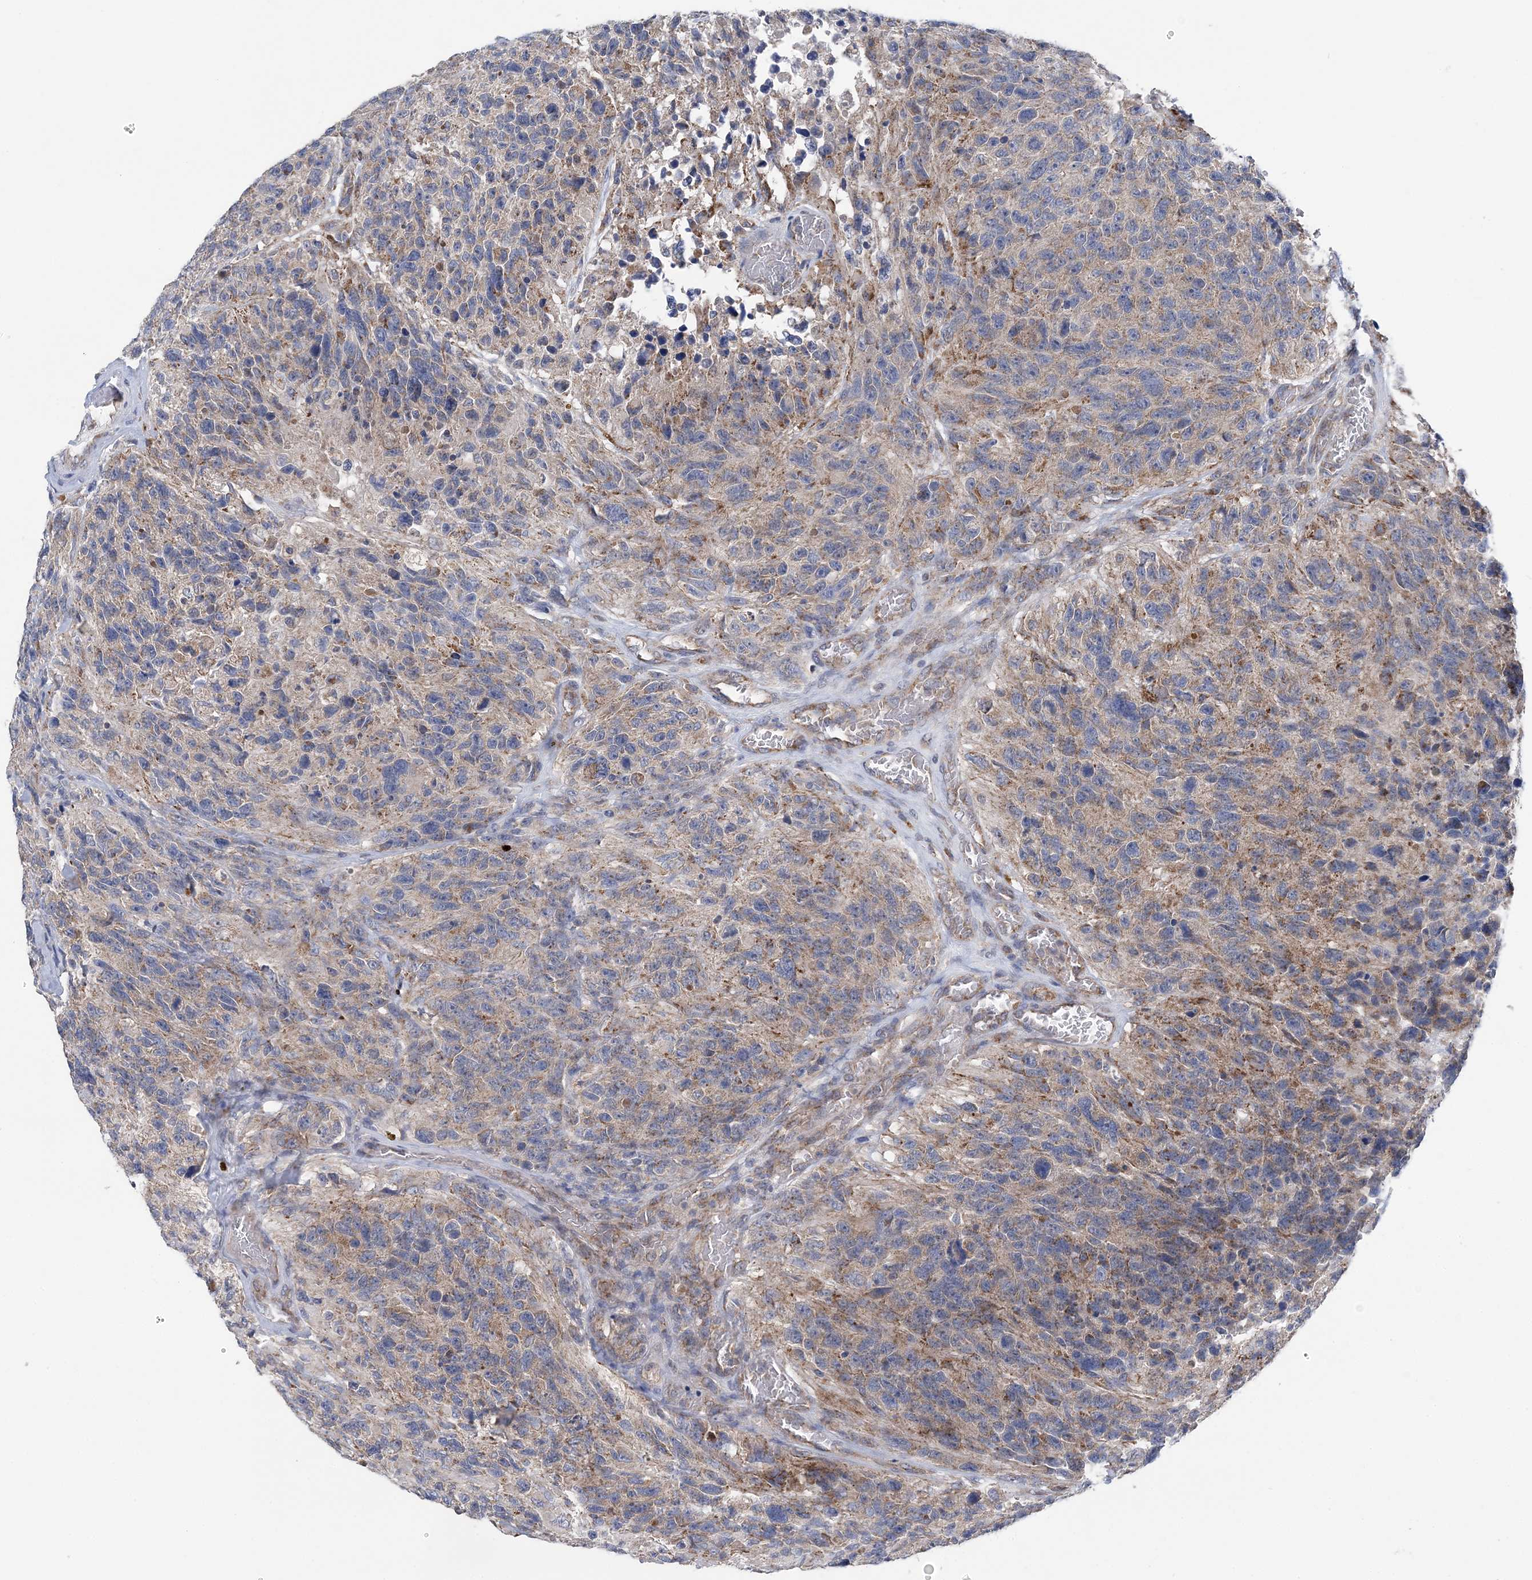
{"staining": {"intensity": "weak", "quantity": "25%-75%", "location": "cytoplasmic/membranous"}, "tissue": "glioma", "cell_type": "Tumor cells", "image_type": "cancer", "snomed": [{"axis": "morphology", "description": "Glioma, malignant, High grade"}, {"axis": "topography", "description": "Brain"}], "caption": "Immunohistochemical staining of human malignant high-grade glioma exhibits weak cytoplasmic/membranous protein staining in approximately 25%-75% of tumor cells.", "gene": "COPE", "patient": {"sex": "male", "age": 69}}